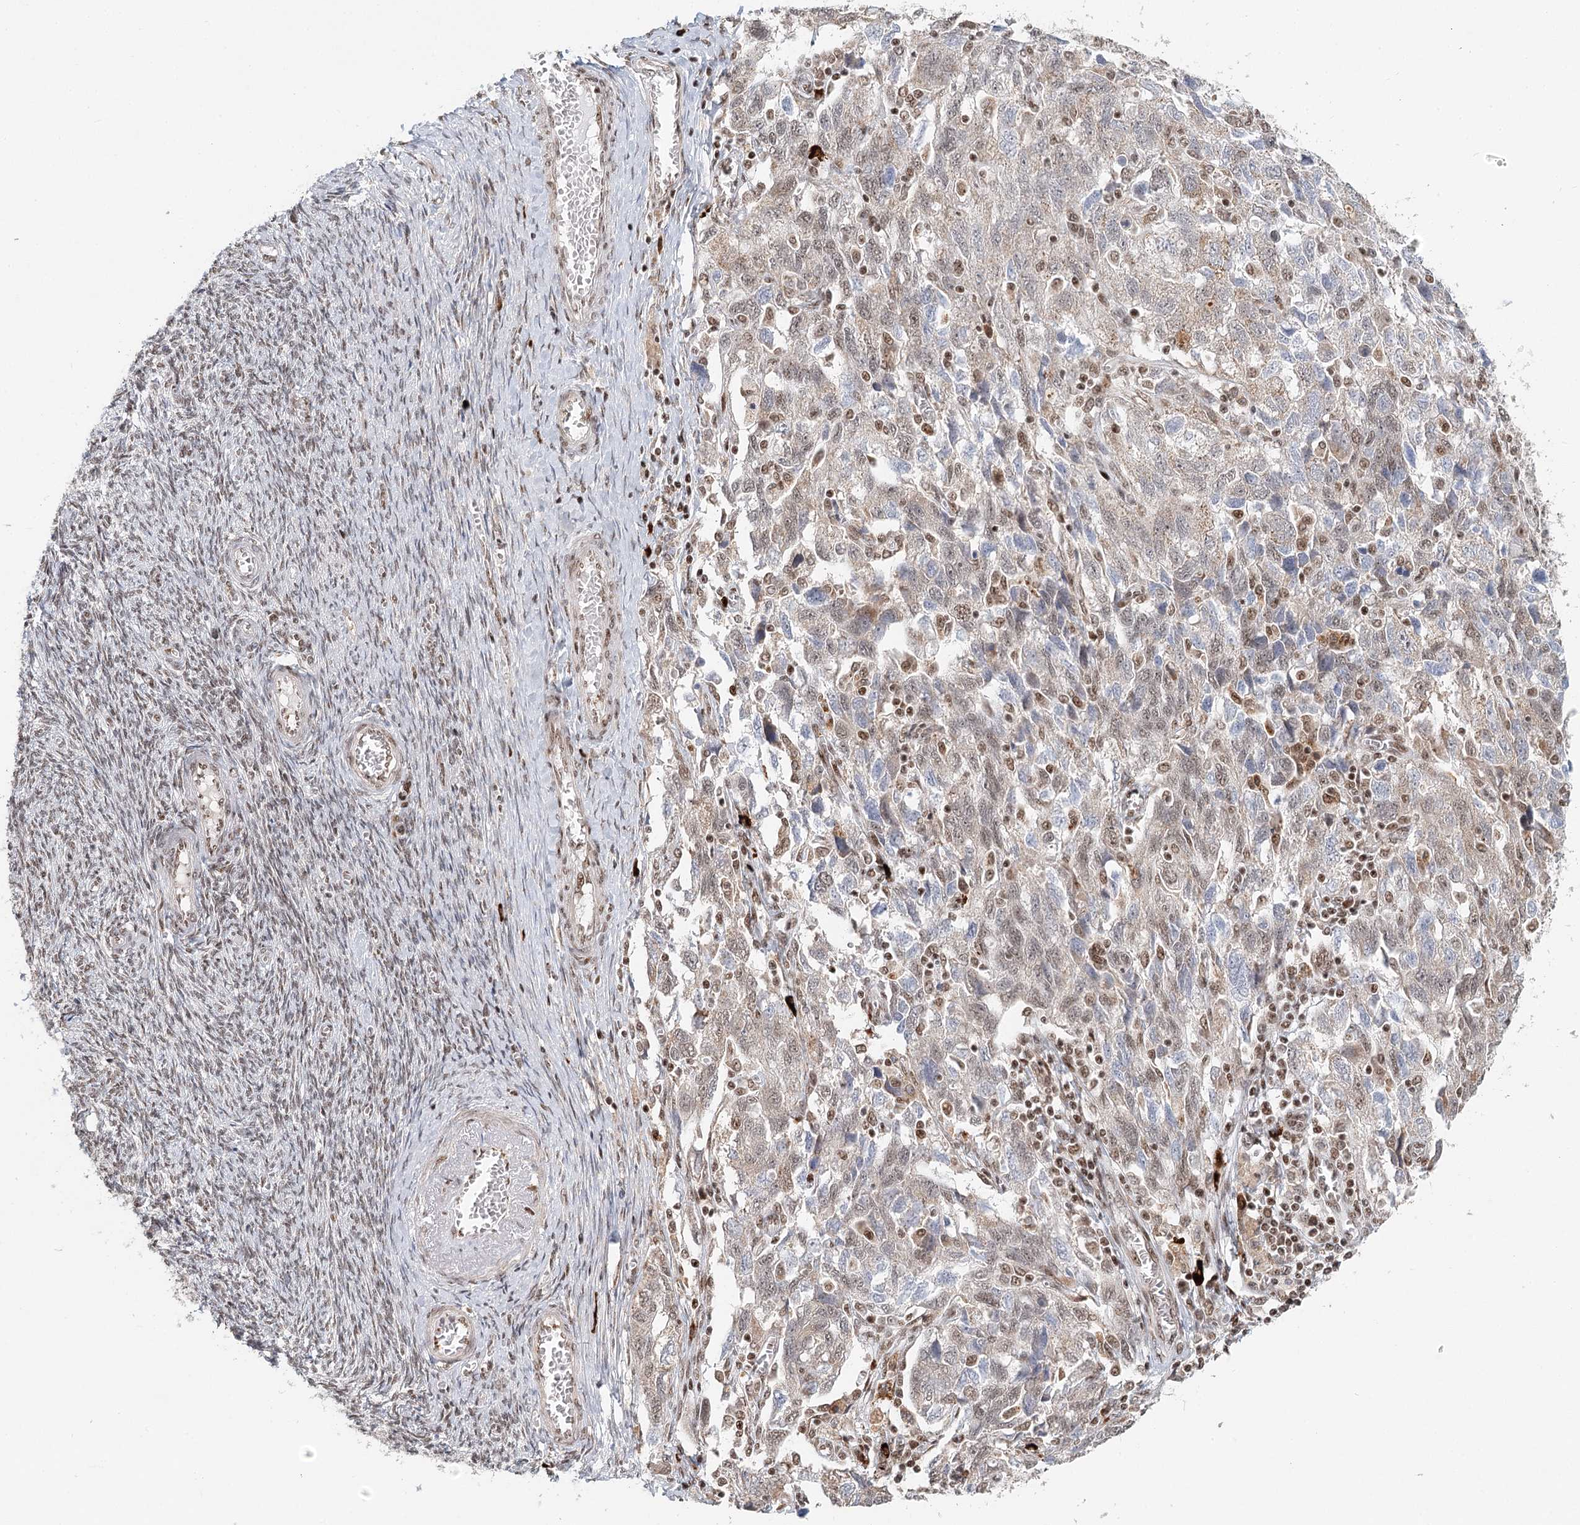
{"staining": {"intensity": "weak", "quantity": "25%-75%", "location": "nuclear"}, "tissue": "ovarian cancer", "cell_type": "Tumor cells", "image_type": "cancer", "snomed": [{"axis": "morphology", "description": "Carcinoma, NOS"}, {"axis": "morphology", "description": "Cystadenocarcinoma, serous, NOS"}, {"axis": "topography", "description": "Ovary"}], "caption": "Protein expression analysis of ovarian cancer (serous cystadenocarcinoma) demonstrates weak nuclear positivity in about 25%-75% of tumor cells.", "gene": "BNIP5", "patient": {"sex": "female", "age": 69}}